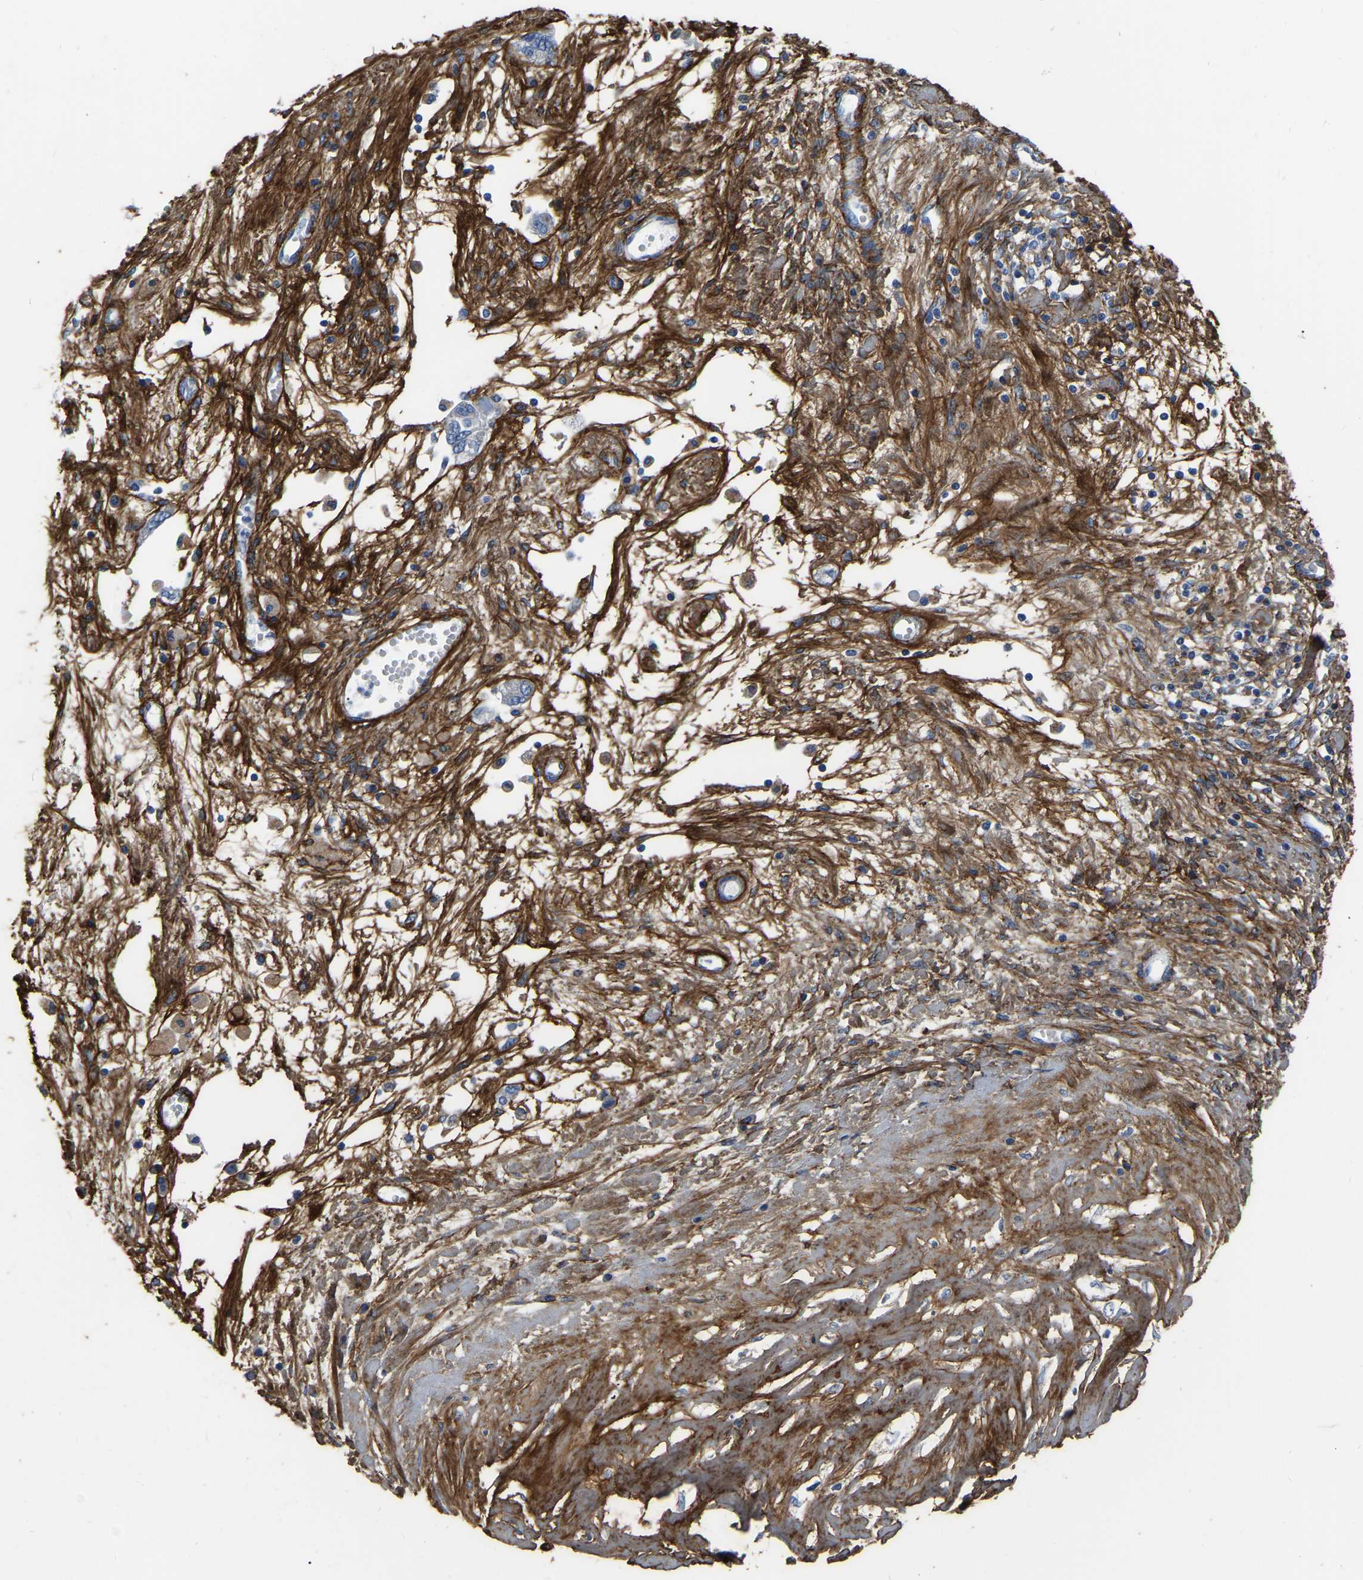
{"staining": {"intensity": "negative", "quantity": "none", "location": "none"}, "tissue": "ovarian cancer", "cell_type": "Tumor cells", "image_type": "cancer", "snomed": [{"axis": "morphology", "description": "Carcinoma, NOS"}, {"axis": "morphology", "description": "Cystadenocarcinoma, serous, NOS"}, {"axis": "topography", "description": "Ovary"}], "caption": "Tumor cells show no significant protein positivity in ovarian cancer.", "gene": "COL6A1", "patient": {"sex": "female", "age": 69}}